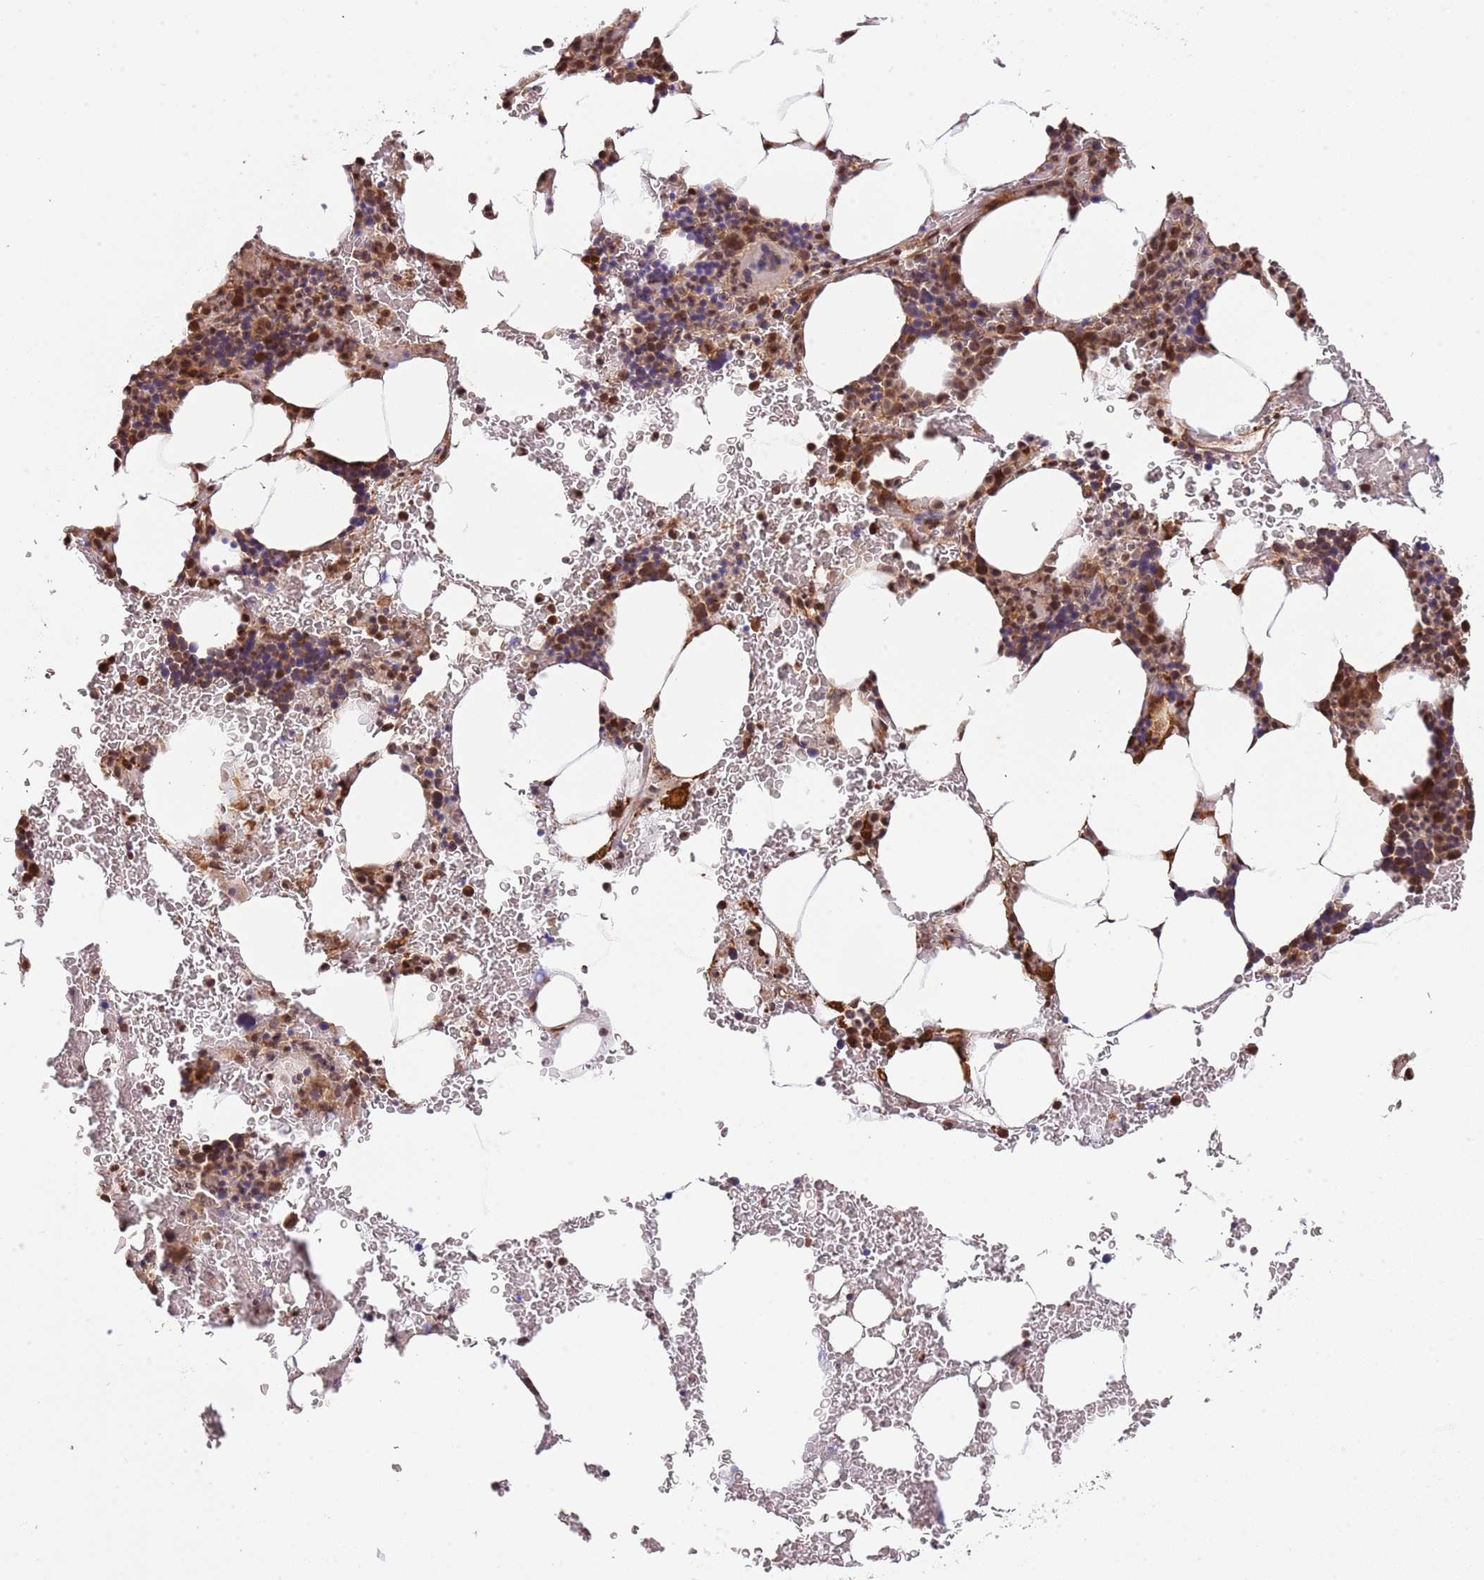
{"staining": {"intensity": "strong", "quantity": "25%-75%", "location": "nuclear"}, "tissue": "bone marrow", "cell_type": "Hematopoietic cells", "image_type": "normal", "snomed": [{"axis": "morphology", "description": "Normal tissue, NOS"}, {"axis": "topography", "description": "Bone marrow"}], "caption": "Strong nuclear protein staining is seen in approximately 25%-75% of hematopoietic cells in bone marrow.", "gene": "PLSCR5", "patient": {"sex": "female", "age": 58}}